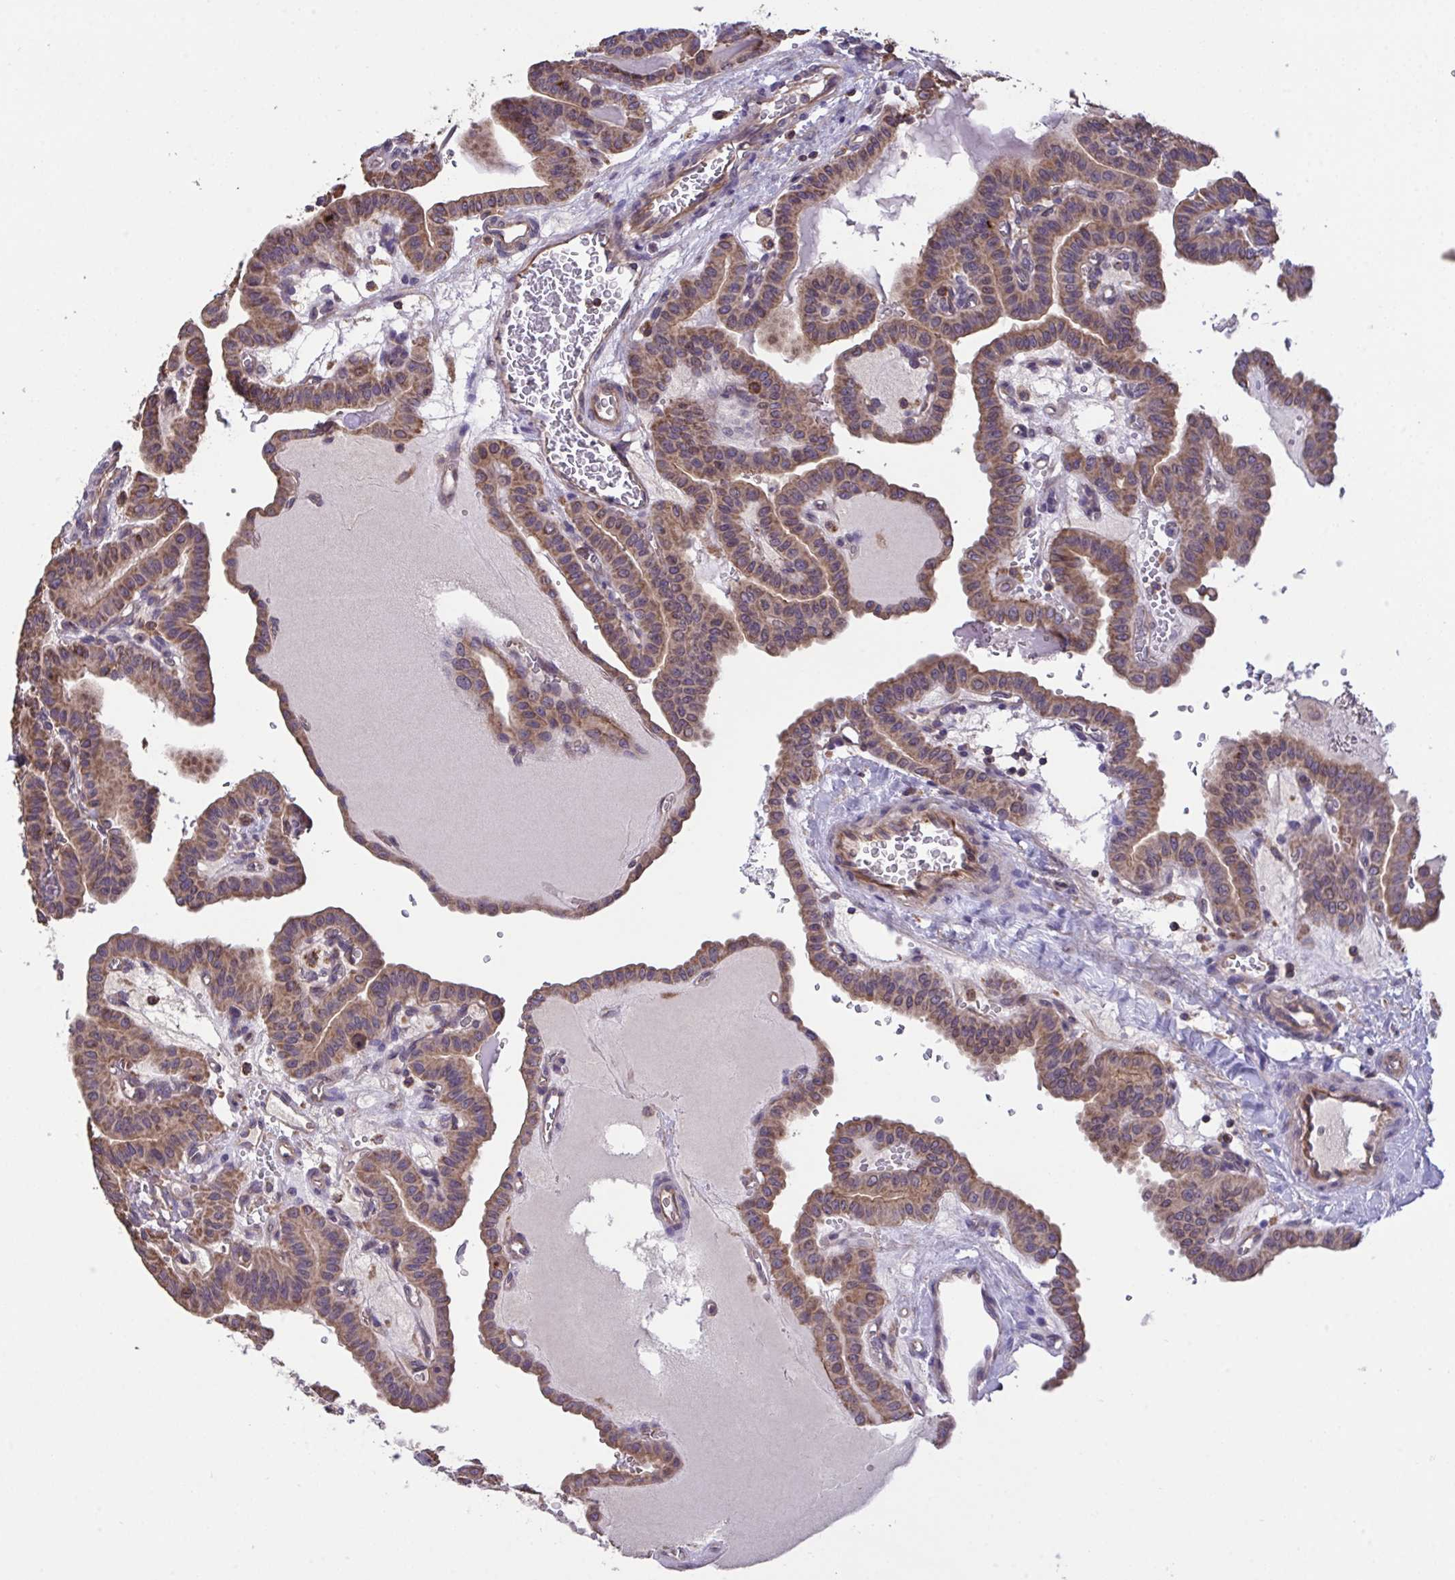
{"staining": {"intensity": "weak", "quantity": ">75%", "location": "cytoplasmic/membranous"}, "tissue": "thyroid cancer", "cell_type": "Tumor cells", "image_type": "cancer", "snomed": [{"axis": "morphology", "description": "Papillary adenocarcinoma, NOS"}, {"axis": "topography", "description": "Thyroid gland"}], "caption": "Immunohistochemical staining of human thyroid papillary adenocarcinoma shows low levels of weak cytoplasmic/membranous positivity in approximately >75% of tumor cells. (DAB (3,3'-diaminobenzidine) IHC, brown staining for protein, blue staining for nuclei).", "gene": "PPM1H", "patient": {"sex": "male", "age": 87}}